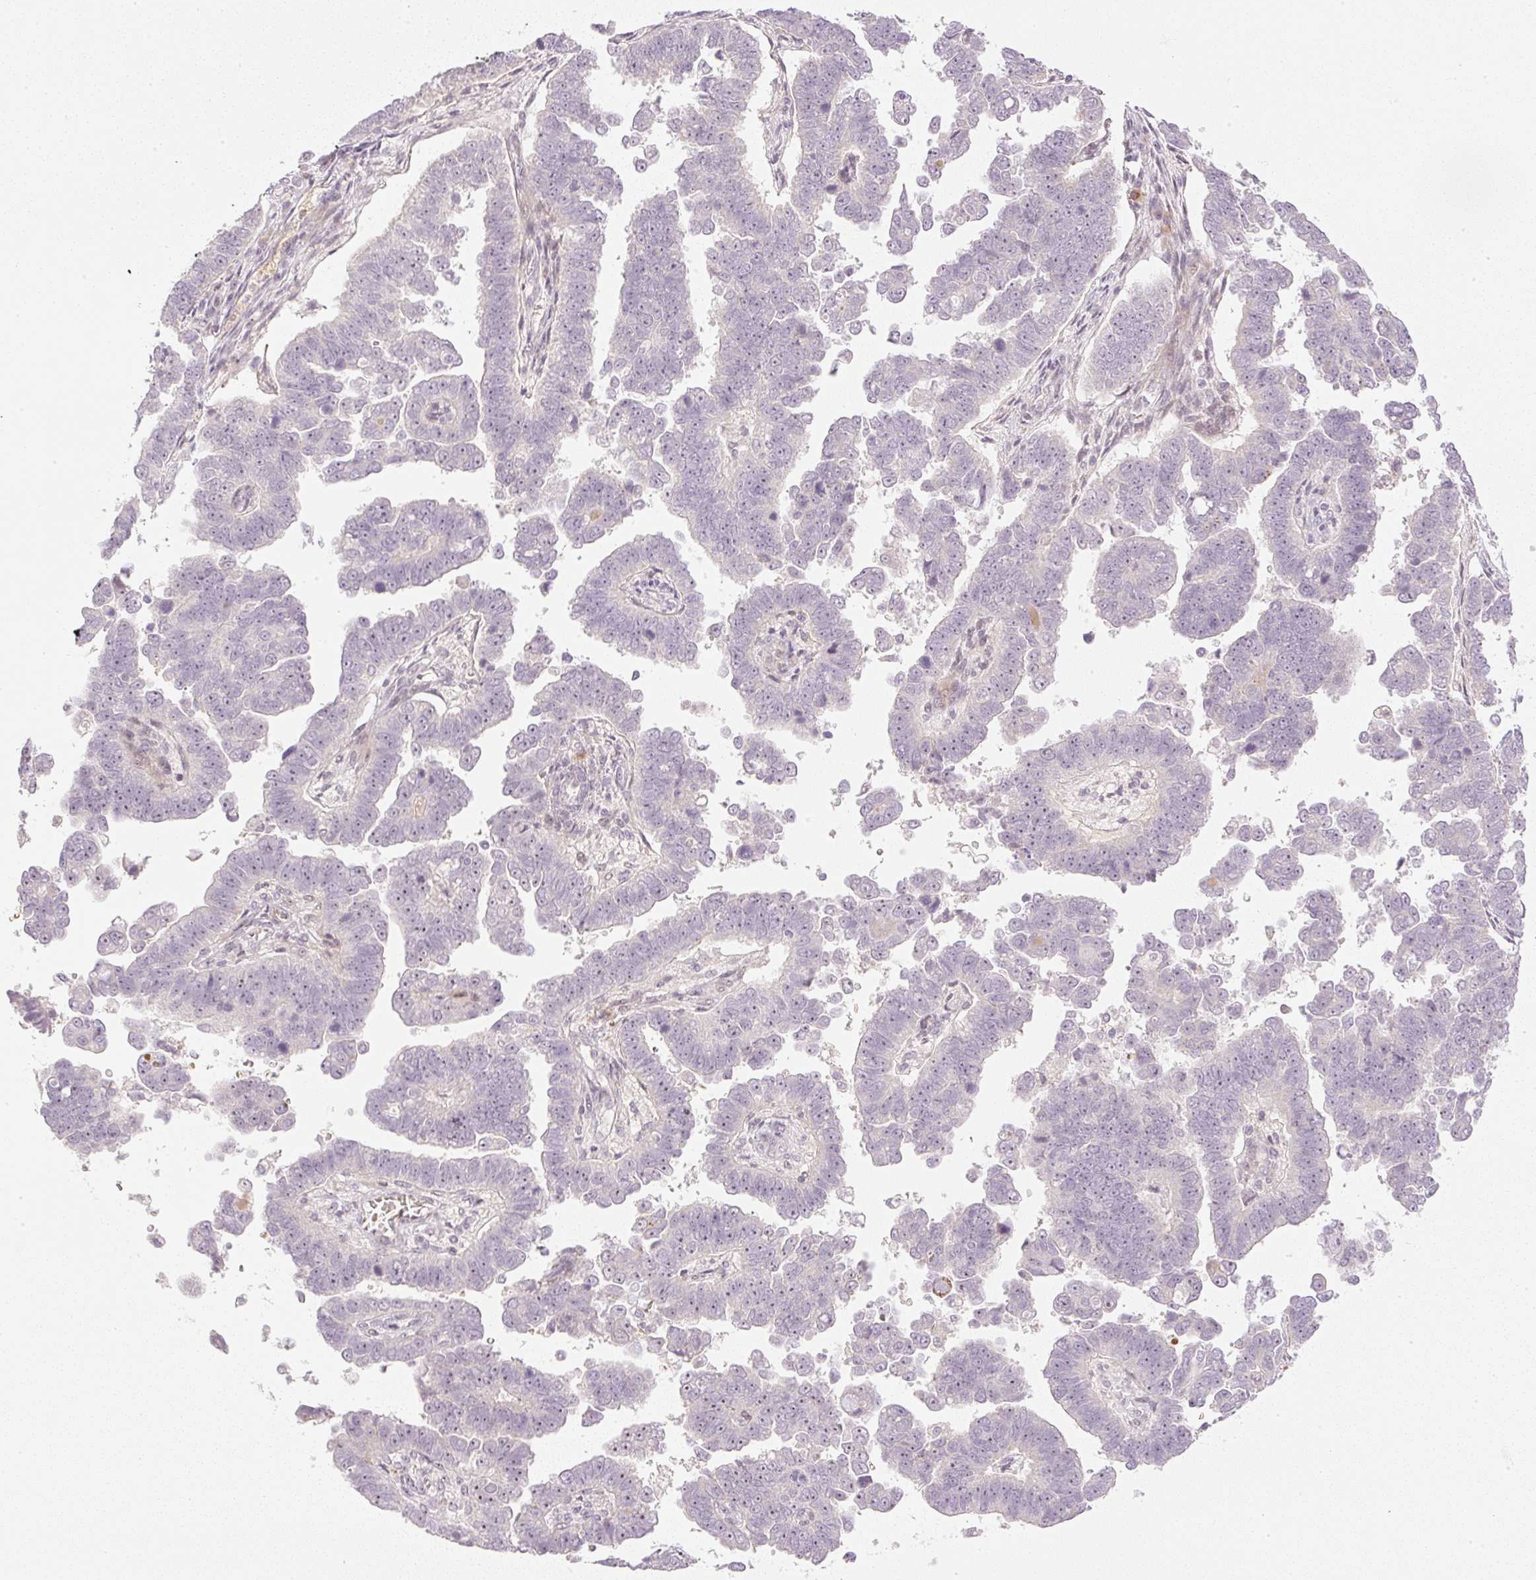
{"staining": {"intensity": "weak", "quantity": "25%-75%", "location": "nuclear"}, "tissue": "endometrial cancer", "cell_type": "Tumor cells", "image_type": "cancer", "snomed": [{"axis": "morphology", "description": "Adenocarcinoma, NOS"}, {"axis": "topography", "description": "Endometrium"}], "caption": "Immunohistochemical staining of endometrial adenocarcinoma shows low levels of weak nuclear staining in approximately 25%-75% of tumor cells.", "gene": "AAR2", "patient": {"sex": "female", "age": 75}}